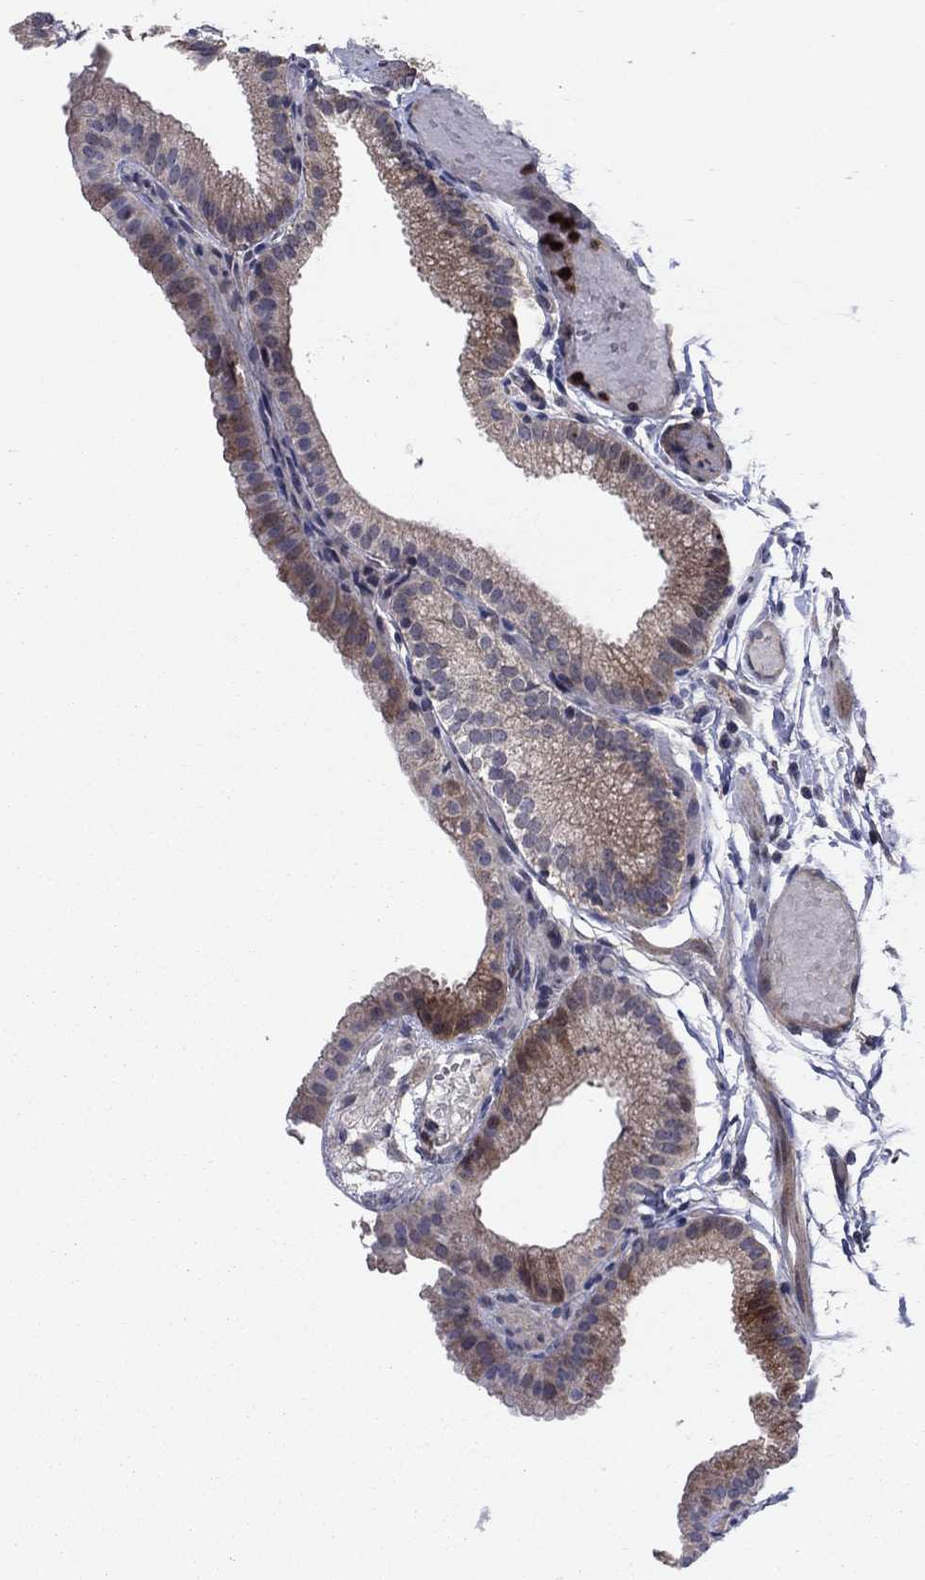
{"staining": {"intensity": "moderate", "quantity": "<25%", "location": "cytoplasmic/membranous"}, "tissue": "gallbladder", "cell_type": "Glandular cells", "image_type": "normal", "snomed": [{"axis": "morphology", "description": "Normal tissue, NOS"}, {"axis": "topography", "description": "Gallbladder"}], "caption": "Immunohistochemical staining of unremarkable gallbladder exhibits low levels of moderate cytoplasmic/membranous expression in approximately <25% of glandular cells.", "gene": "MSRB1", "patient": {"sex": "female", "age": 45}}